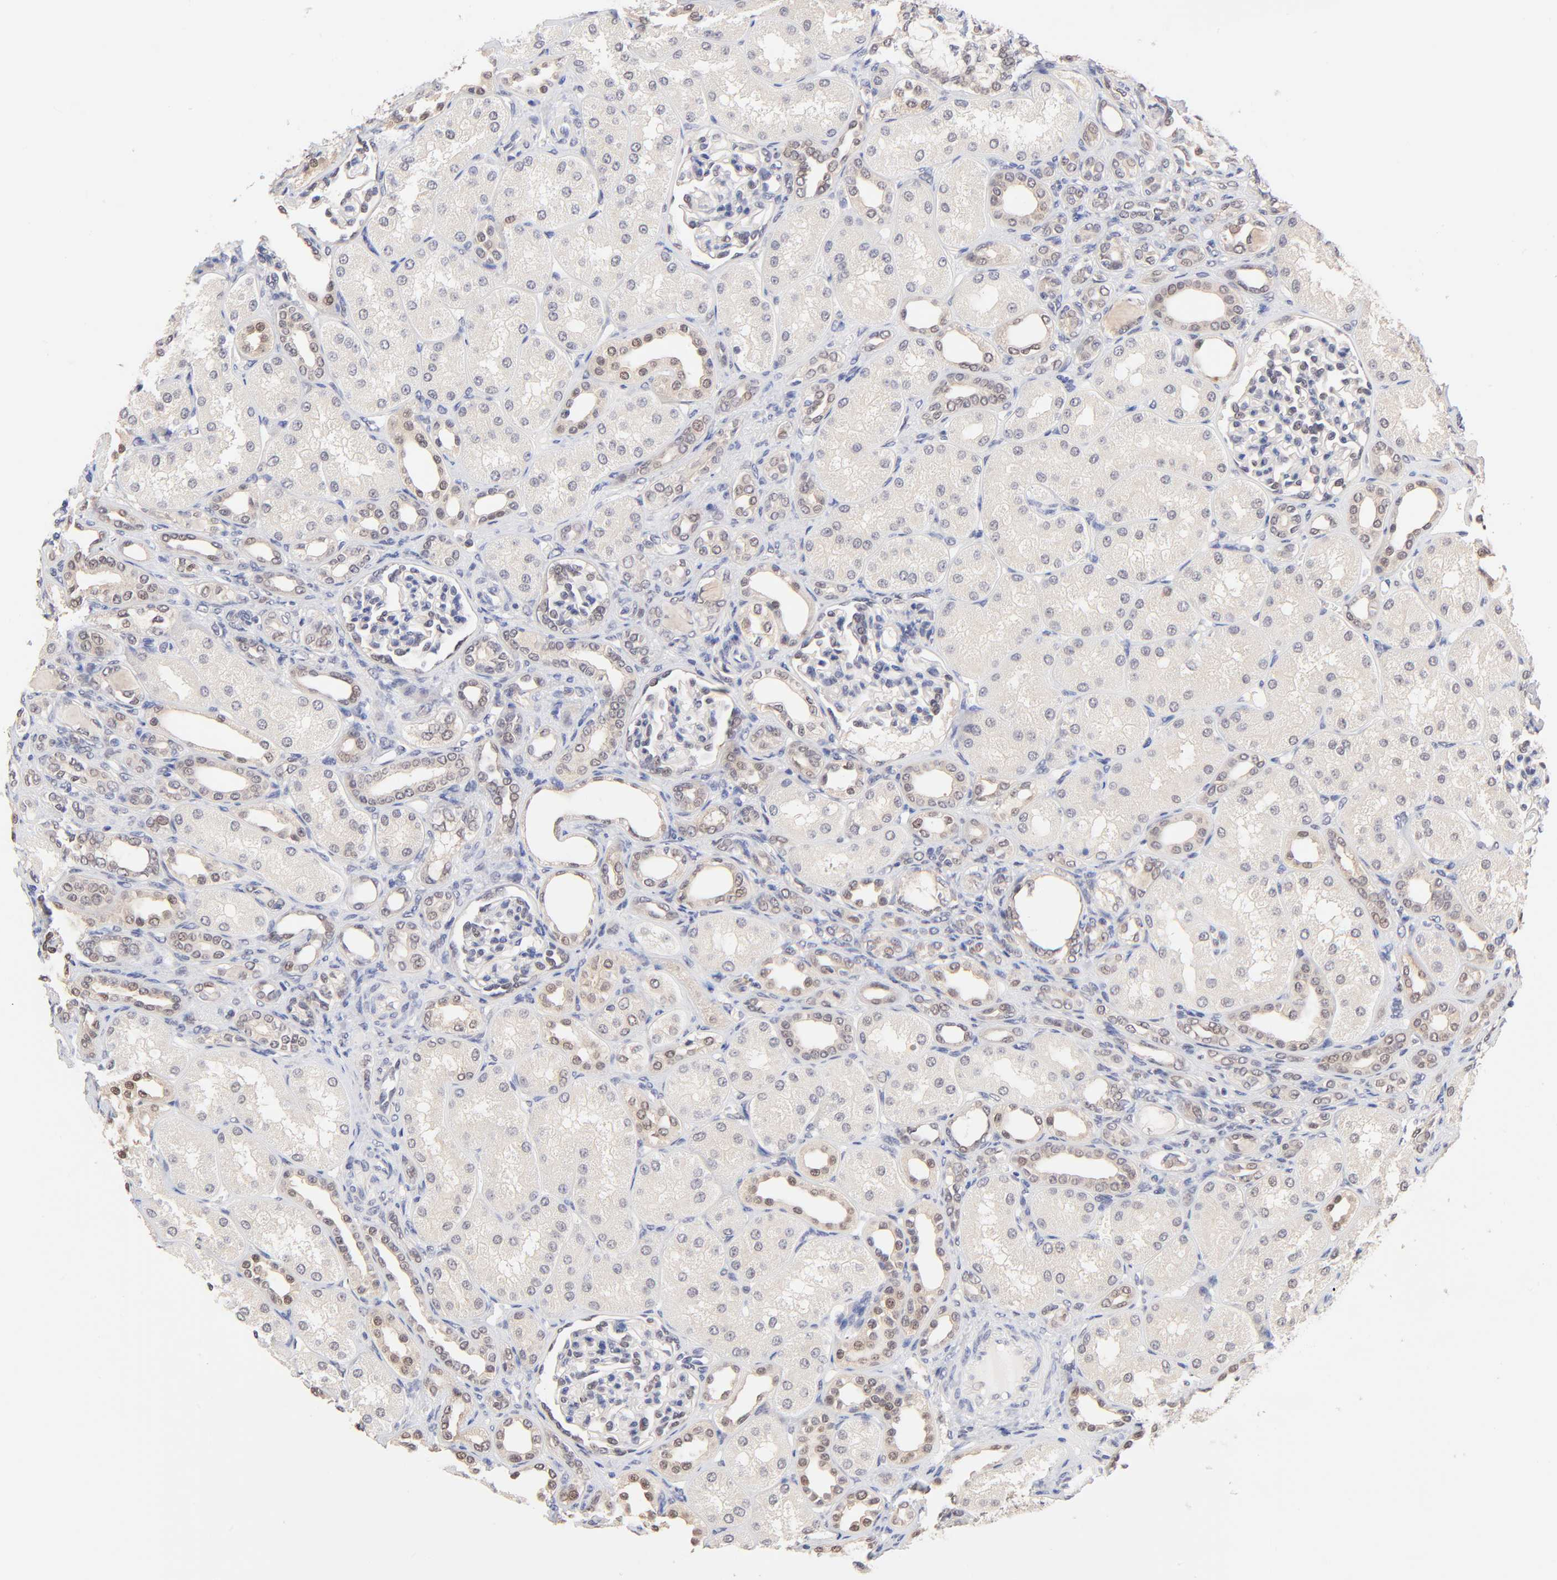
{"staining": {"intensity": "negative", "quantity": "none", "location": "none"}, "tissue": "kidney", "cell_type": "Cells in glomeruli", "image_type": "normal", "snomed": [{"axis": "morphology", "description": "Normal tissue, NOS"}, {"axis": "topography", "description": "Kidney"}], "caption": "Cells in glomeruli are negative for protein expression in benign human kidney. (DAB (3,3'-diaminobenzidine) immunohistochemistry (IHC), high magnification).", "gene": "TXNL1", "patient": {"sex": "male", "age": 7}}